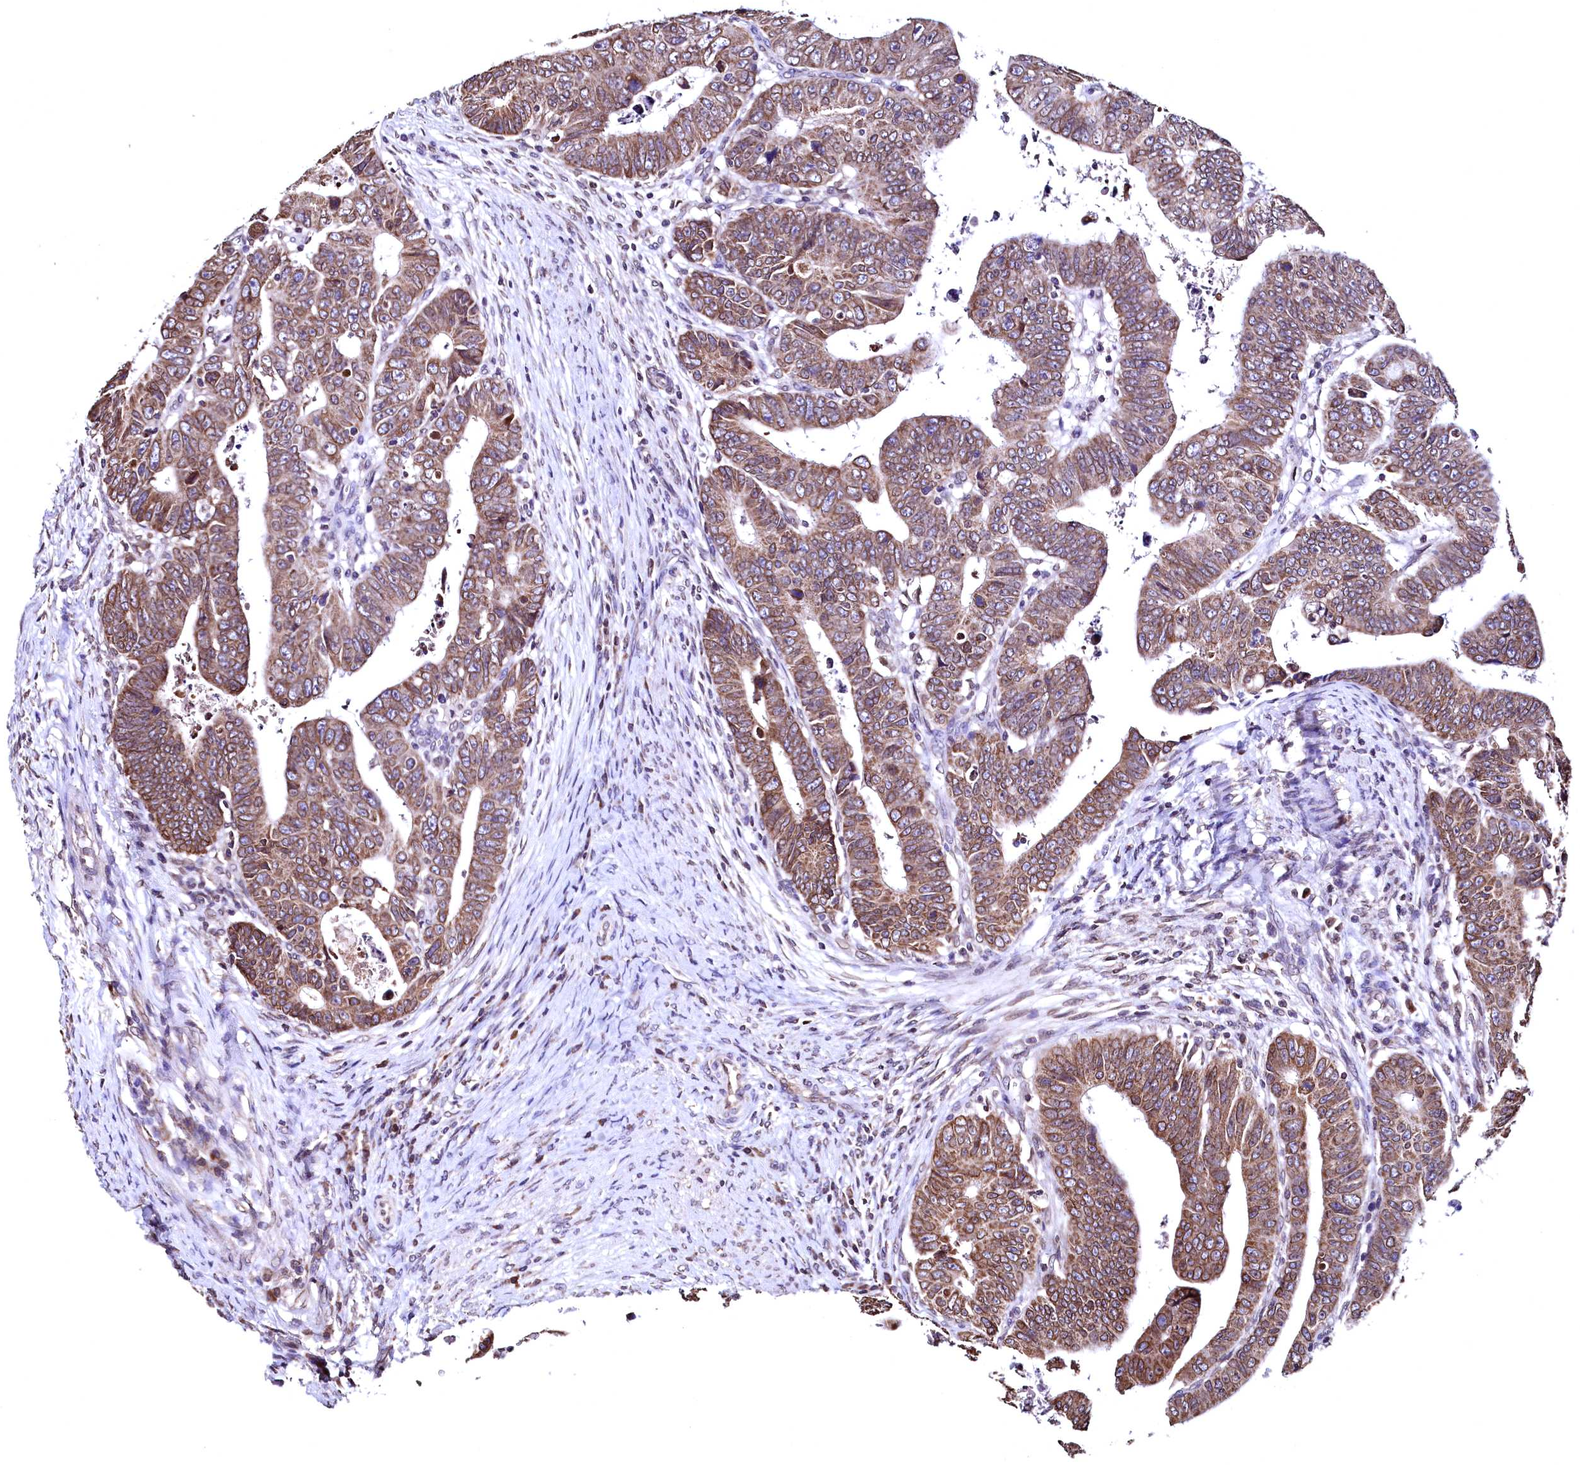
{"staining": {"intensity": "moderate", "quantity": ">75%", "location": "cytoplasmic/membranous"}, "tissue": "colorectal cancer", "cell_type": "Tumor cells", "image_type": "cancer", "snomed": [{"axis": "morphology", "description": "Normal tissue, NOS"}, {"axis": "morphology", "description": "Adenocarcinoma, NOS"}, {"axis": "topography", "description": "Rectum"}], "caption": "A brown stain labels moderate cytoplasmic/membranous positivity of a protein in colorectal adenocarcinoma tumor cells.", "gene": "HAND1", "patient": {"sex": "female", "age": 65}}